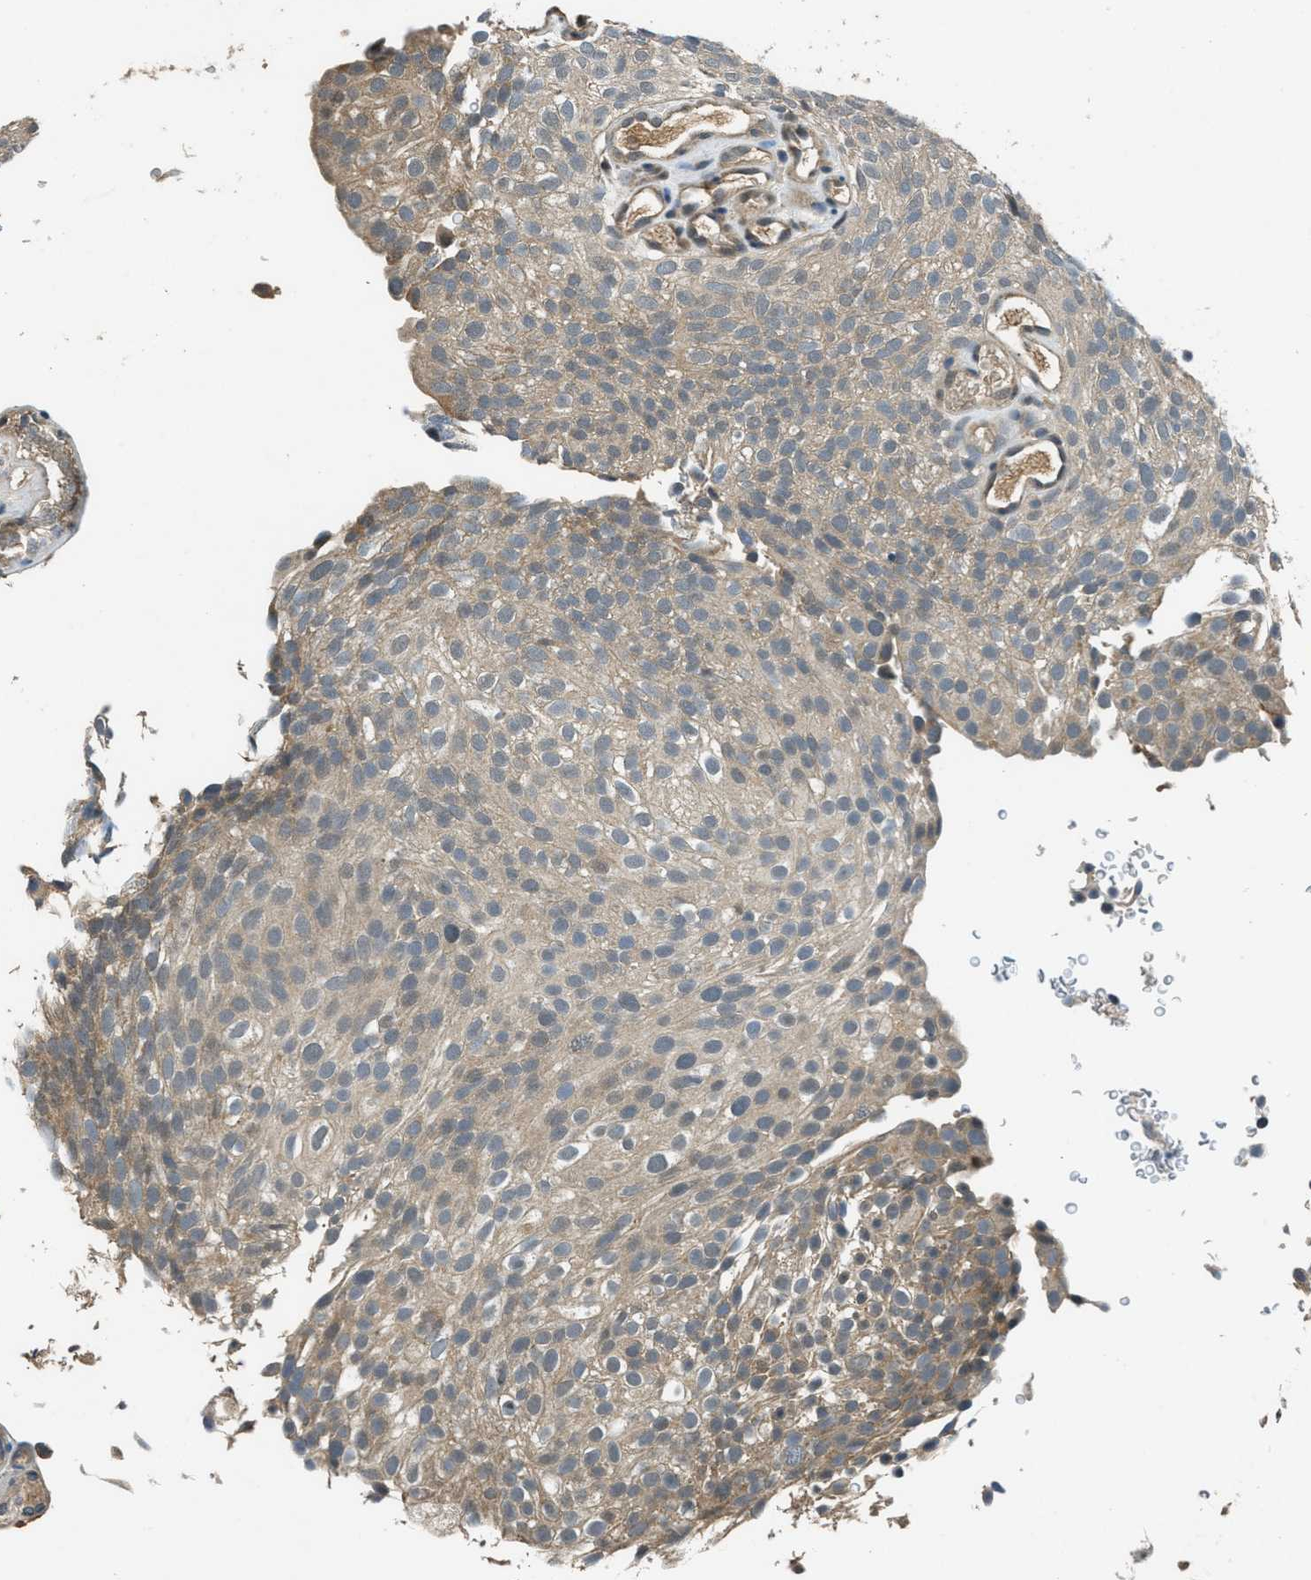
{"staining": {"intensity": "weak", "quantity": "25%-75%", "location": "cytoplasmic/membranous"}, "tissue": "urothelial cancer", "cell_type": "Tumor cells", "image_type": "cancer", "snomed": [{"axis": "morphology", "description": "Urothelial carcinoma, Low grade"}, {"axis": "topography", "description": "Urinary bladder"}], "caption": "The photomicrograph displays staining of urothelial cancer, revealing weak cytoplasmic/membranous protein expression (brown color) within tumor cells.", "gene": "DUSP6", "patient": {"sex": "male", "age": 78}}